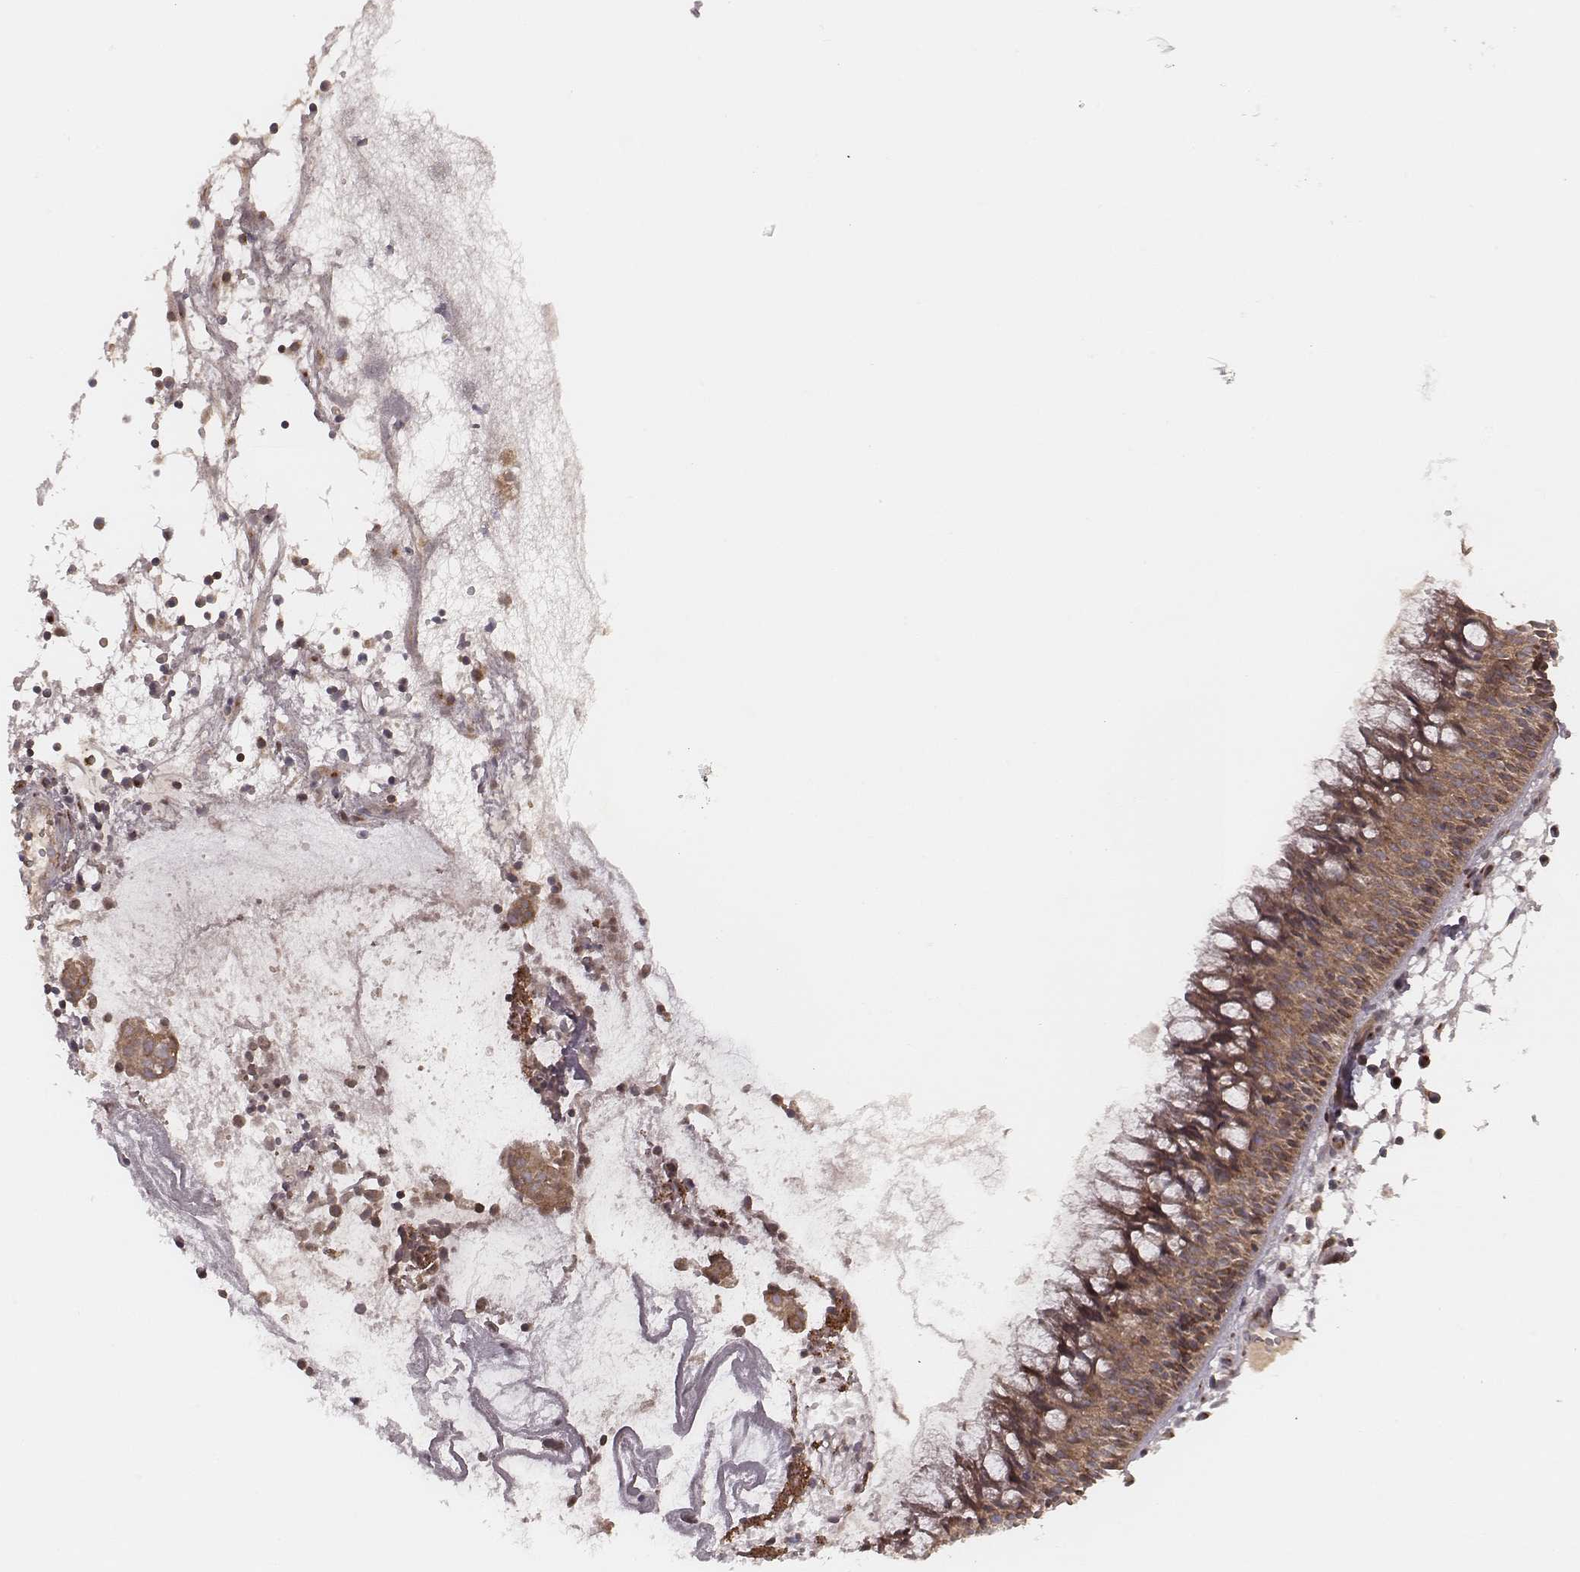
{"staining": {"intensity": "moderate", "quantity": ">75%", "location": "cytoplasmic/membranous"}, "tissue": "nasopharynx", "cell_type": "Respiratory epithelial cells", "image_type": "normal", "snomed": [{"axis": "morphology", "description": "Normal tissue, NOS"}, {"axis": "topography", "description": "Nasopharynx"}], "caption": "Moderate cytoplasmic/membranous protein staining is present in approximately >75% of respiratory epithelial cells in nasopharynx. (IHC, brightfield microscopy, high magnification).", "gene": "MYO19", "patient": {"sex": "male", "age": 31}}